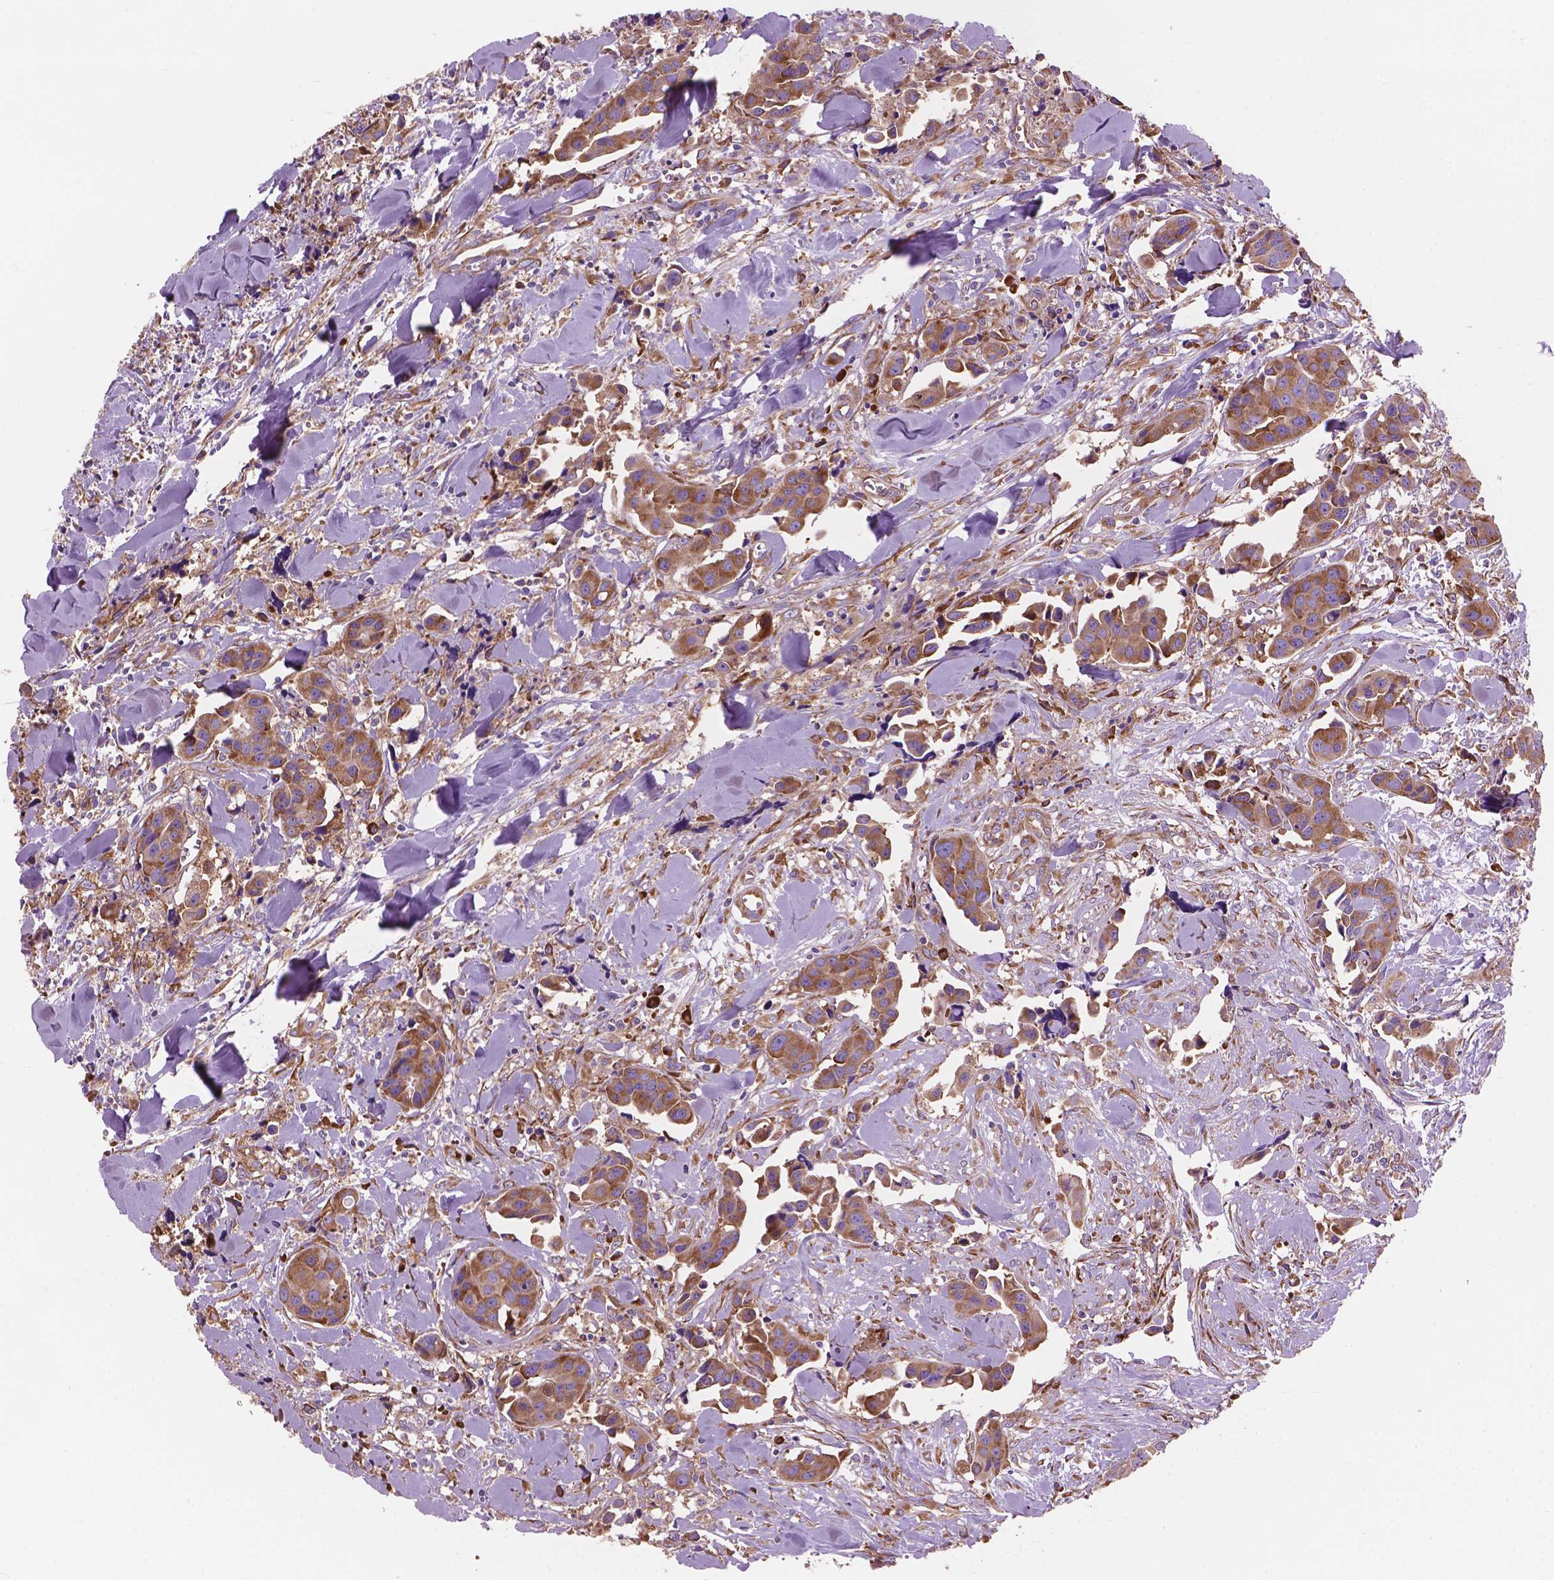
{"staining": {"intensity": "moderate", "quantity": ">75%", "location": "cytoplasmic/membranous"}, "tissue": "head and neck cancer", "cell_type": "Tumor cells", "image_type": "cancer", "snomed": [{"axis": "morphology", "description": "Adenocarcinoma, NOS"}, {"axis": "topography", "description": "Head-Neck"}], "caption": "IHC micrograph of neoplastic tissue: head and neck cancer stained using immunohistochemistry (IHC) displays medium levels of moderate protein expression localized specifically in the cytoplasmic/membranous of tumor cells, appearing as a cytoplasmic/membranous brown color.", "gene": "RPL37A", "patient": {"sex": "male", "age": 76}}